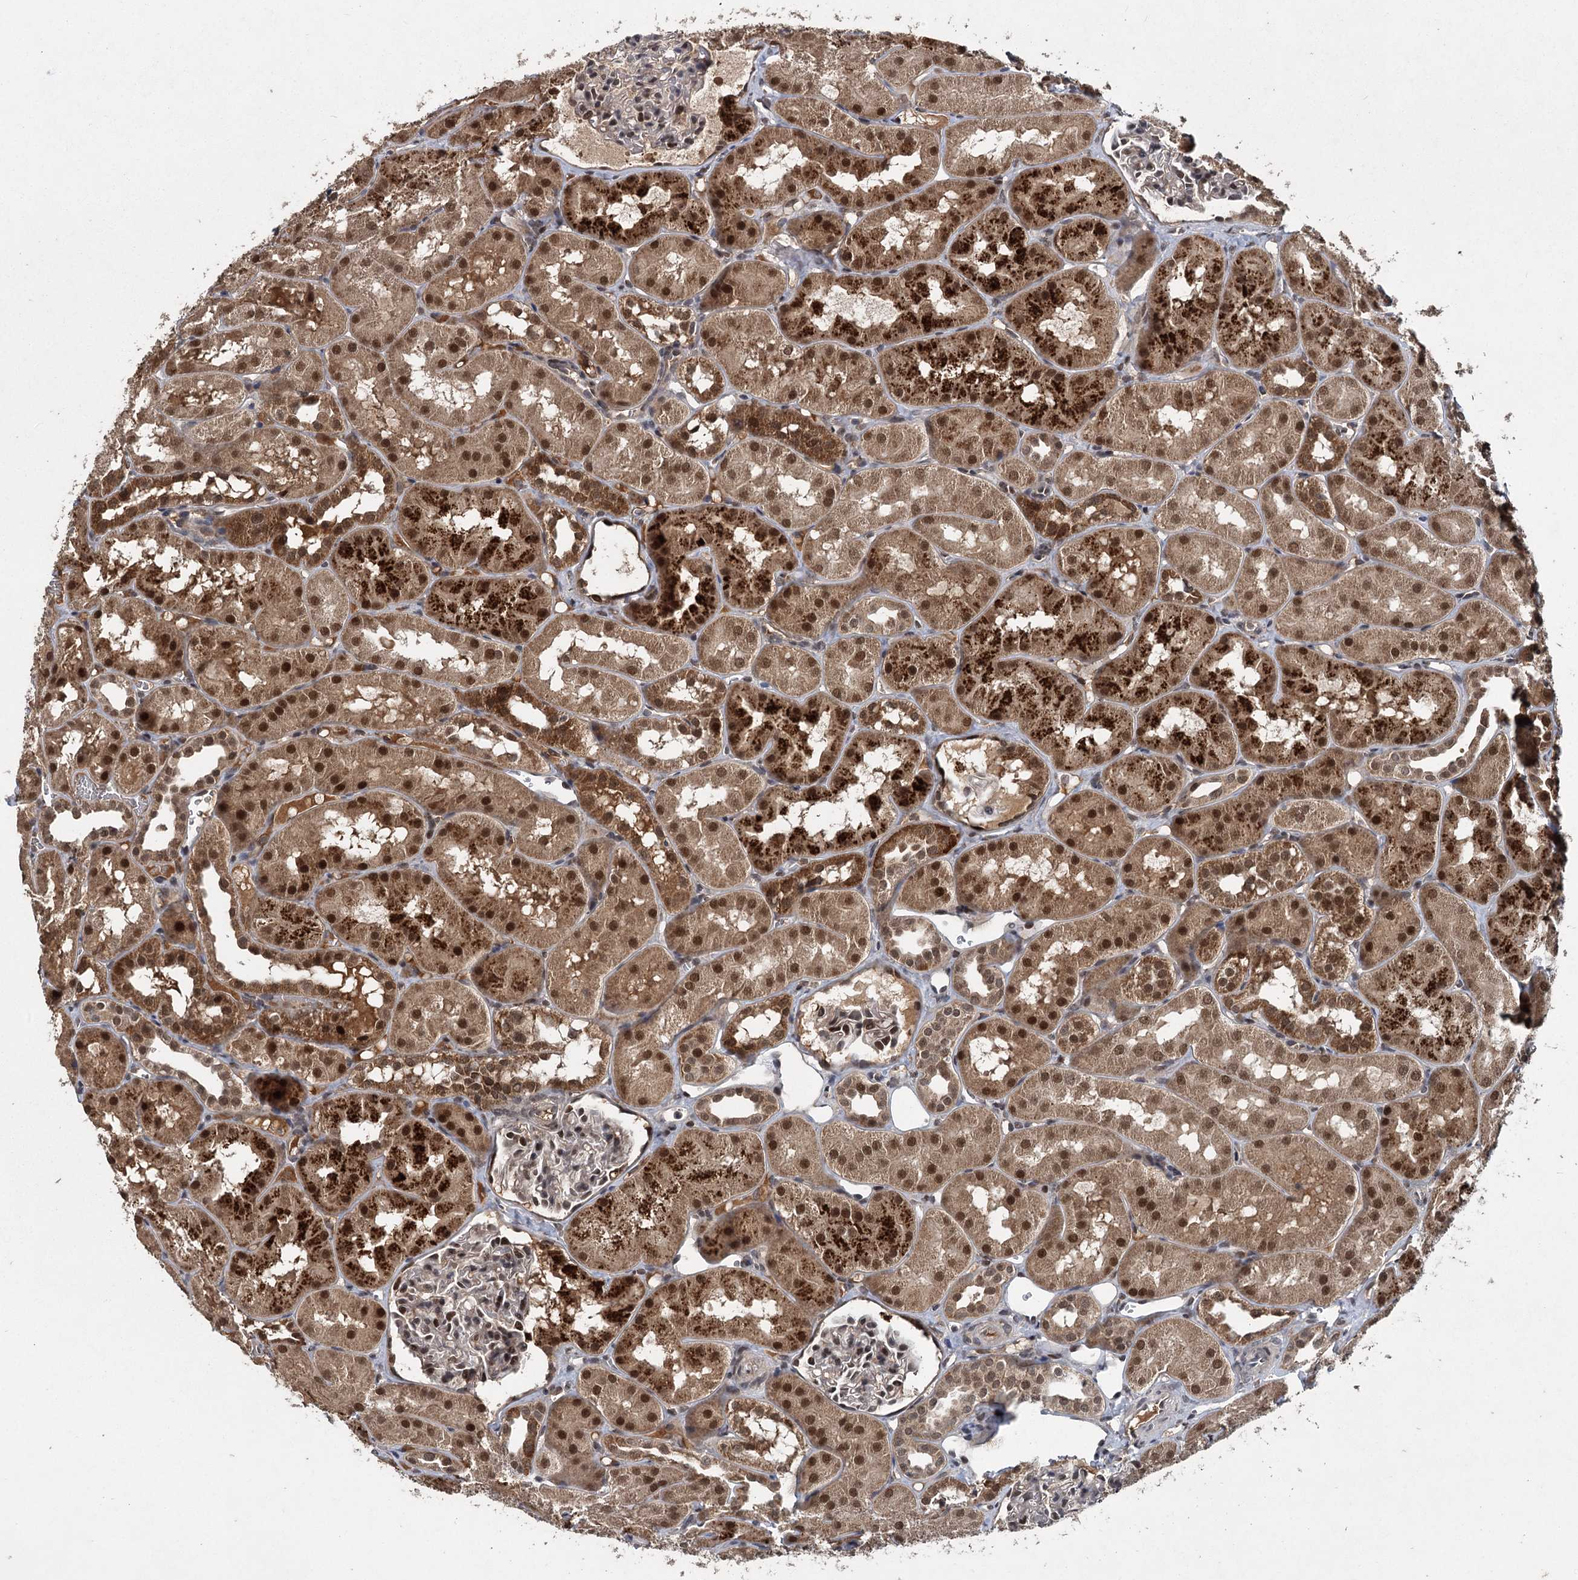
{"staining": {"intensity": "moderate", "quantity": "<25%", "location": "nuclear"}, "tissue": "kidney", "cell_type": "Cells in glomeruli", "image_type": "normal", "snomed": [{"axis": "morphology", "description": "Normal tissue, NOS"}, {"axis": "topography", "description": "Kidney"}, {"axis": "topography", "description": "Urinary bladder"}], "caption": "IHC image of normal kidney: human kidney stained using IHC demonstrates low levels of moderate protein expression localized specifically in the nuclear of cells in glomeruli, appearing as a nuclear brown color.", "gene": "MYG1", "patient": {"sex": "male", "age": 16}}